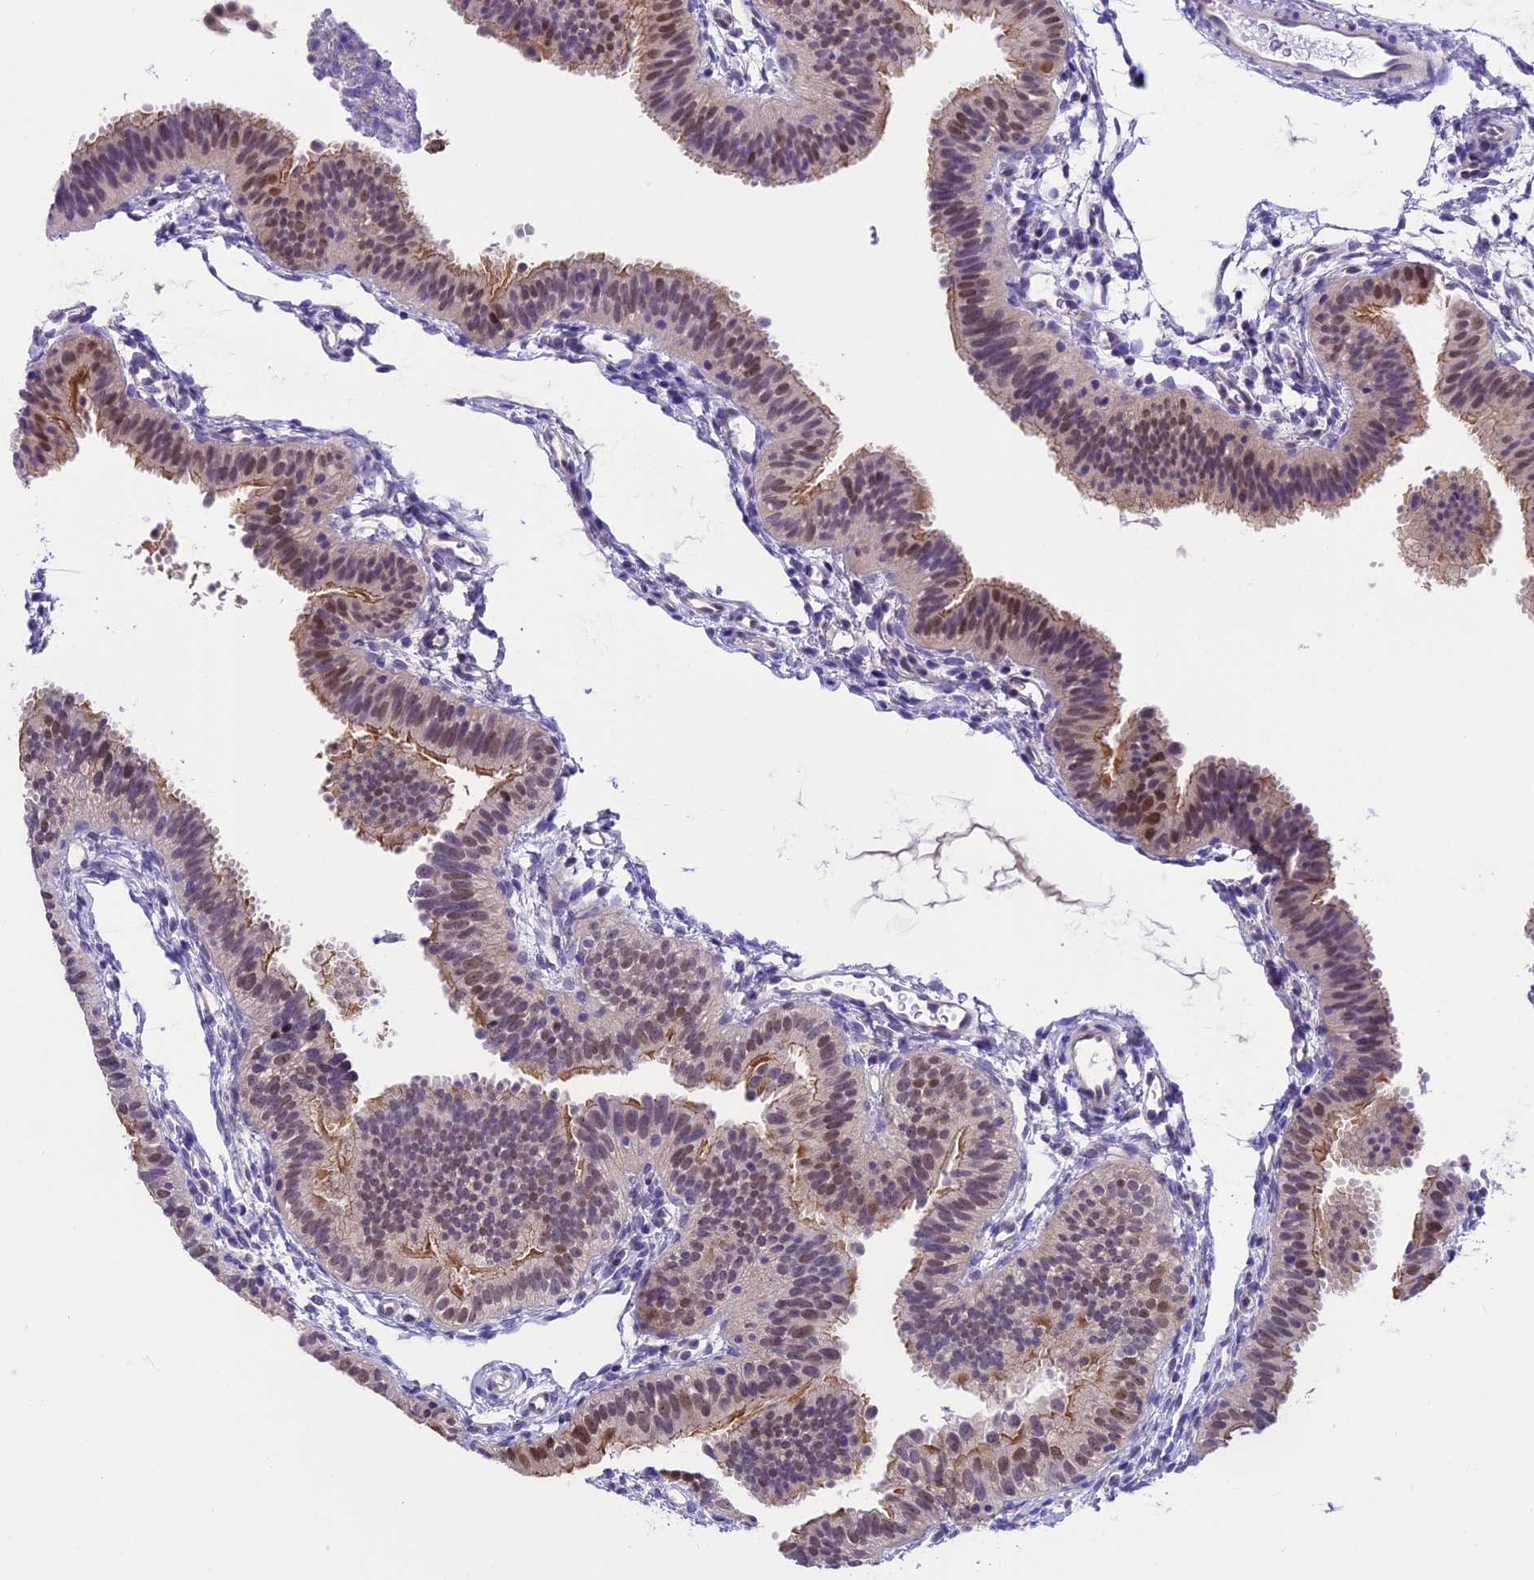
{"staining": {"intensity": "moderate", "quantity": "<25%", "location": "cytoplasmic/membranous,nuclear"}, "tissue": "fallopian tube", "cell_type": "Glandular cells", "image_type": "normal", "snomed": [{"axis": "morphology", "description": "Normal tissue, NOS"}, {"axis": "topography", "description": "Fallopian tube"}], "caption": "An immunohistochemistry (IHC) histopathology image of benign tissue is shown. Protein staining in brown labels moderate cytoplasmic/membranous,nuclear positivity in fallopian tube within glandular cells.", "gene": "PRR15", "patient": {"sex": "female", "age": 35}}